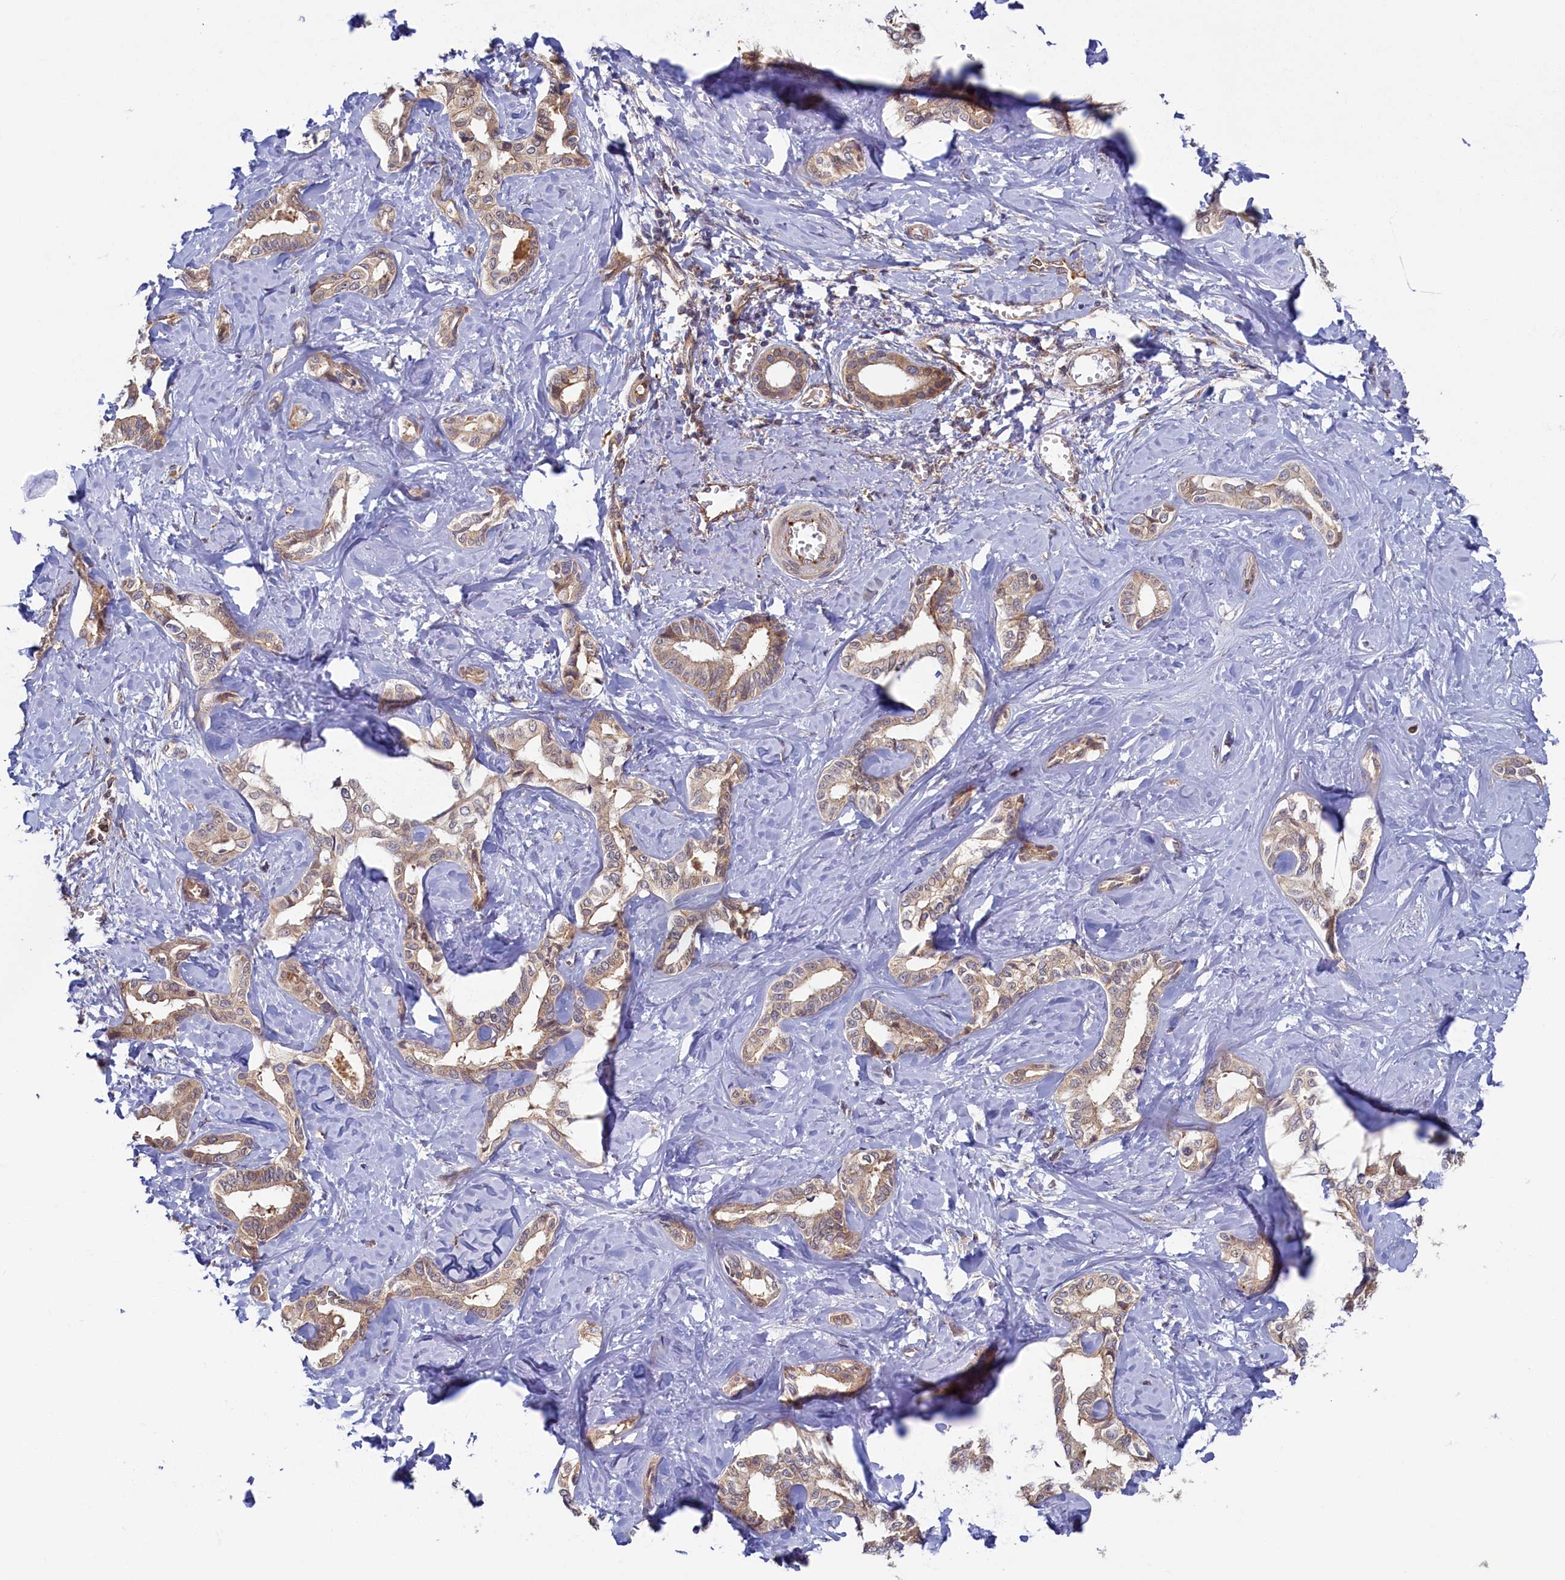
{"staining": {"intensity": "weak", "quantity": "<25%", "location": "cytoplasmic/membranous"}, "tissue": "liver cancer", "cell_type": "Tumor cells", "image_type": "cancer", "snomed": [{"axis": "morphology", "description": "Cholangiocarcinoma"}, {"axis": "topography", "description": "Liver"}], "caption": "Immunohistochemical staining of liver cholangiocarcinoma demonstrates no significant staining in tumor cells. (DAB immunohistochemistry with hematoxylin counter stain).", "gene": "STX12", "patient": {"sex": "female", "age": 77}}